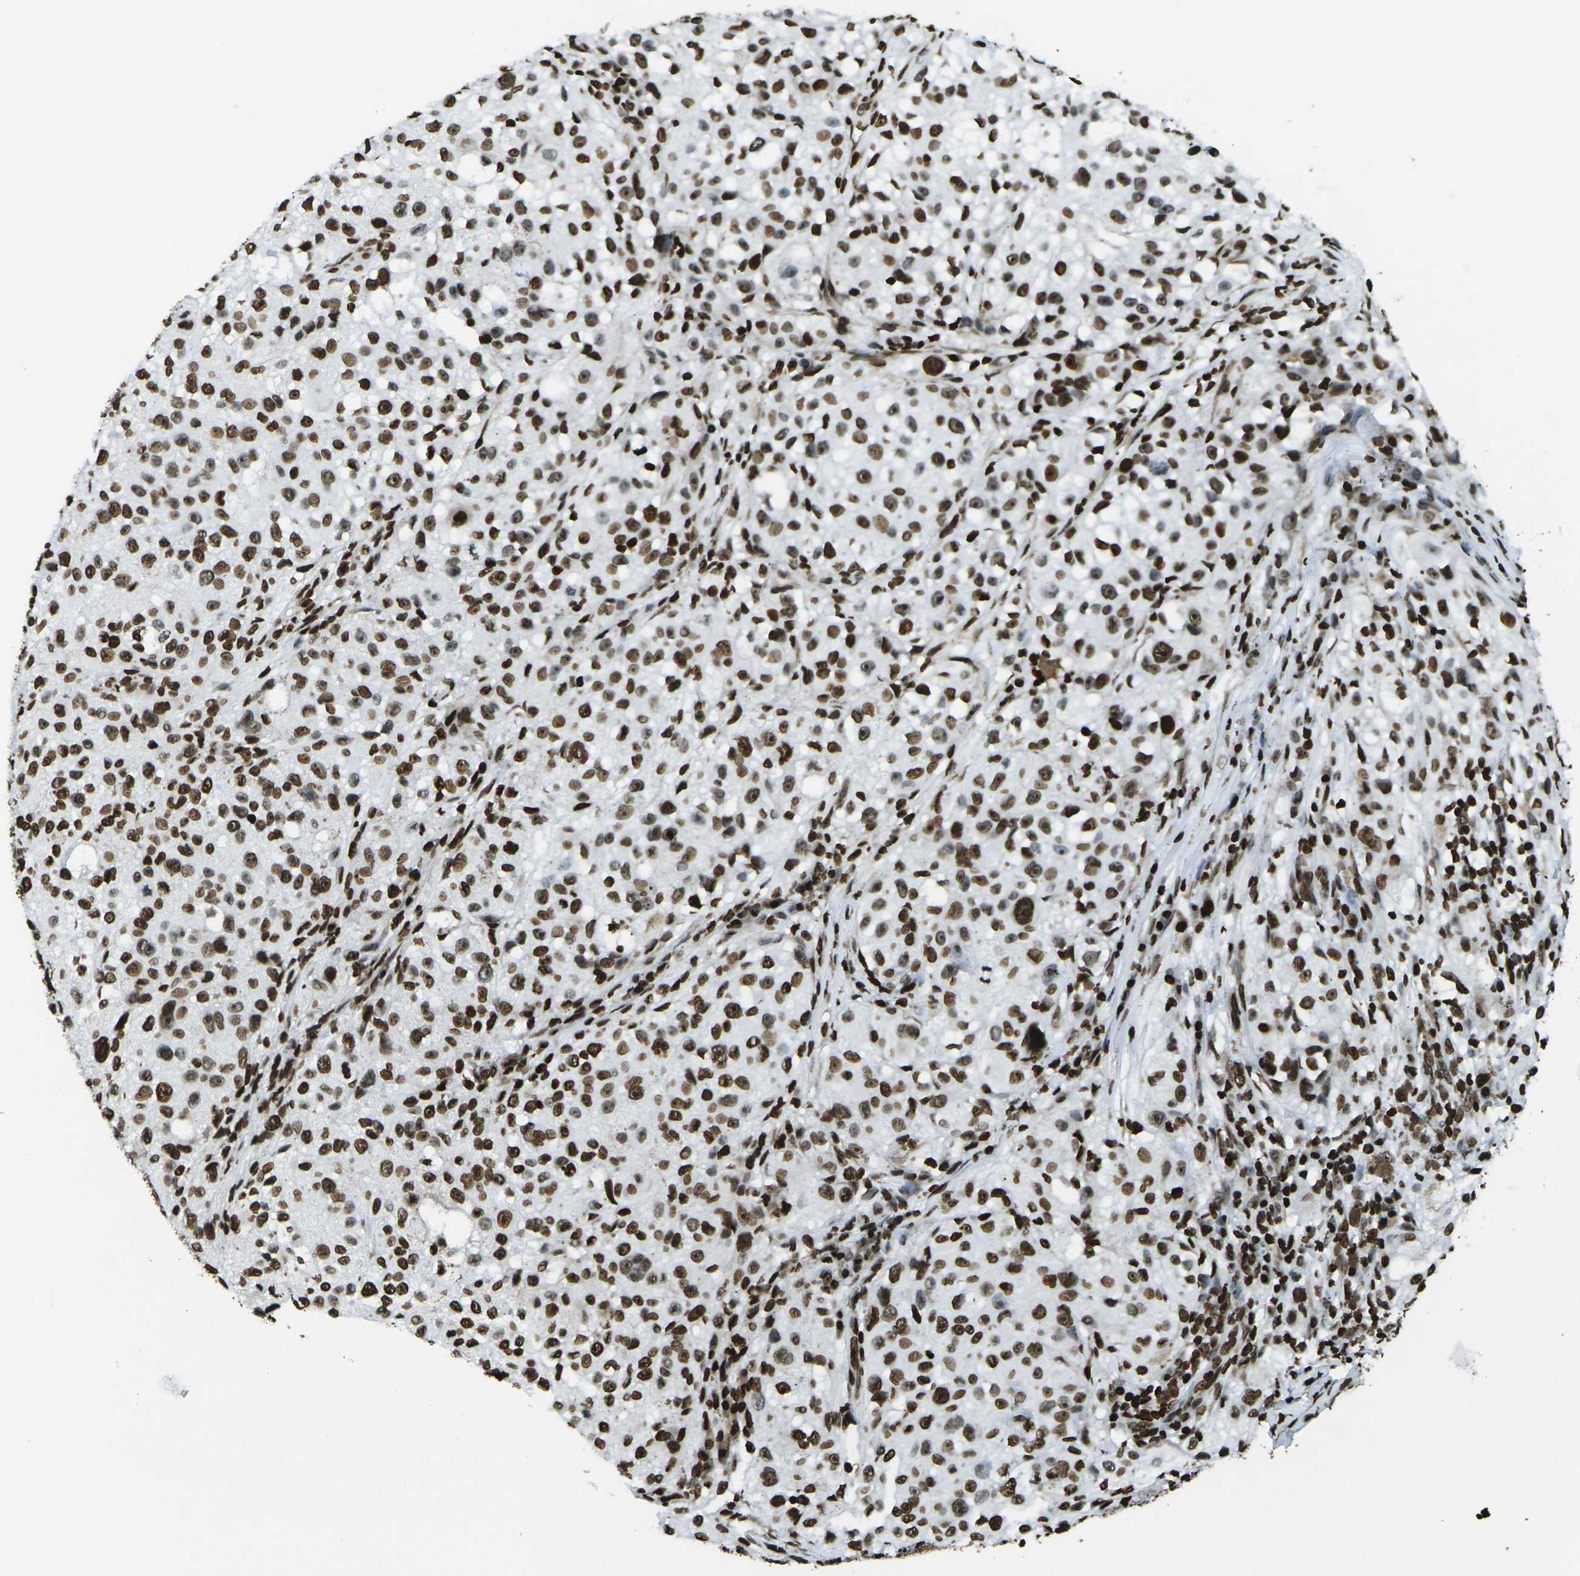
{"staining": {"intensity": "strong", "quantity": ">75%", "location": "nuclear"}, "tissue": "melanoma", "cell_type": "Tumor cells", "image_type": "cancer", "snomed": [{"axis": "morphology", "description": "Necrosis, NOS"}, {"axis": "morphology", "description": "Malignant melanoma, NOS"}, {"axis": "topography", "description": "Skin"}], "caption": "About >75% of tumor cells in human malignant melanoma display strong nuclear protein positivity as visualized by brown immunohistochemical staining.", "gene": "H1-2", "patient": {"sex": "female", "age": 87}}